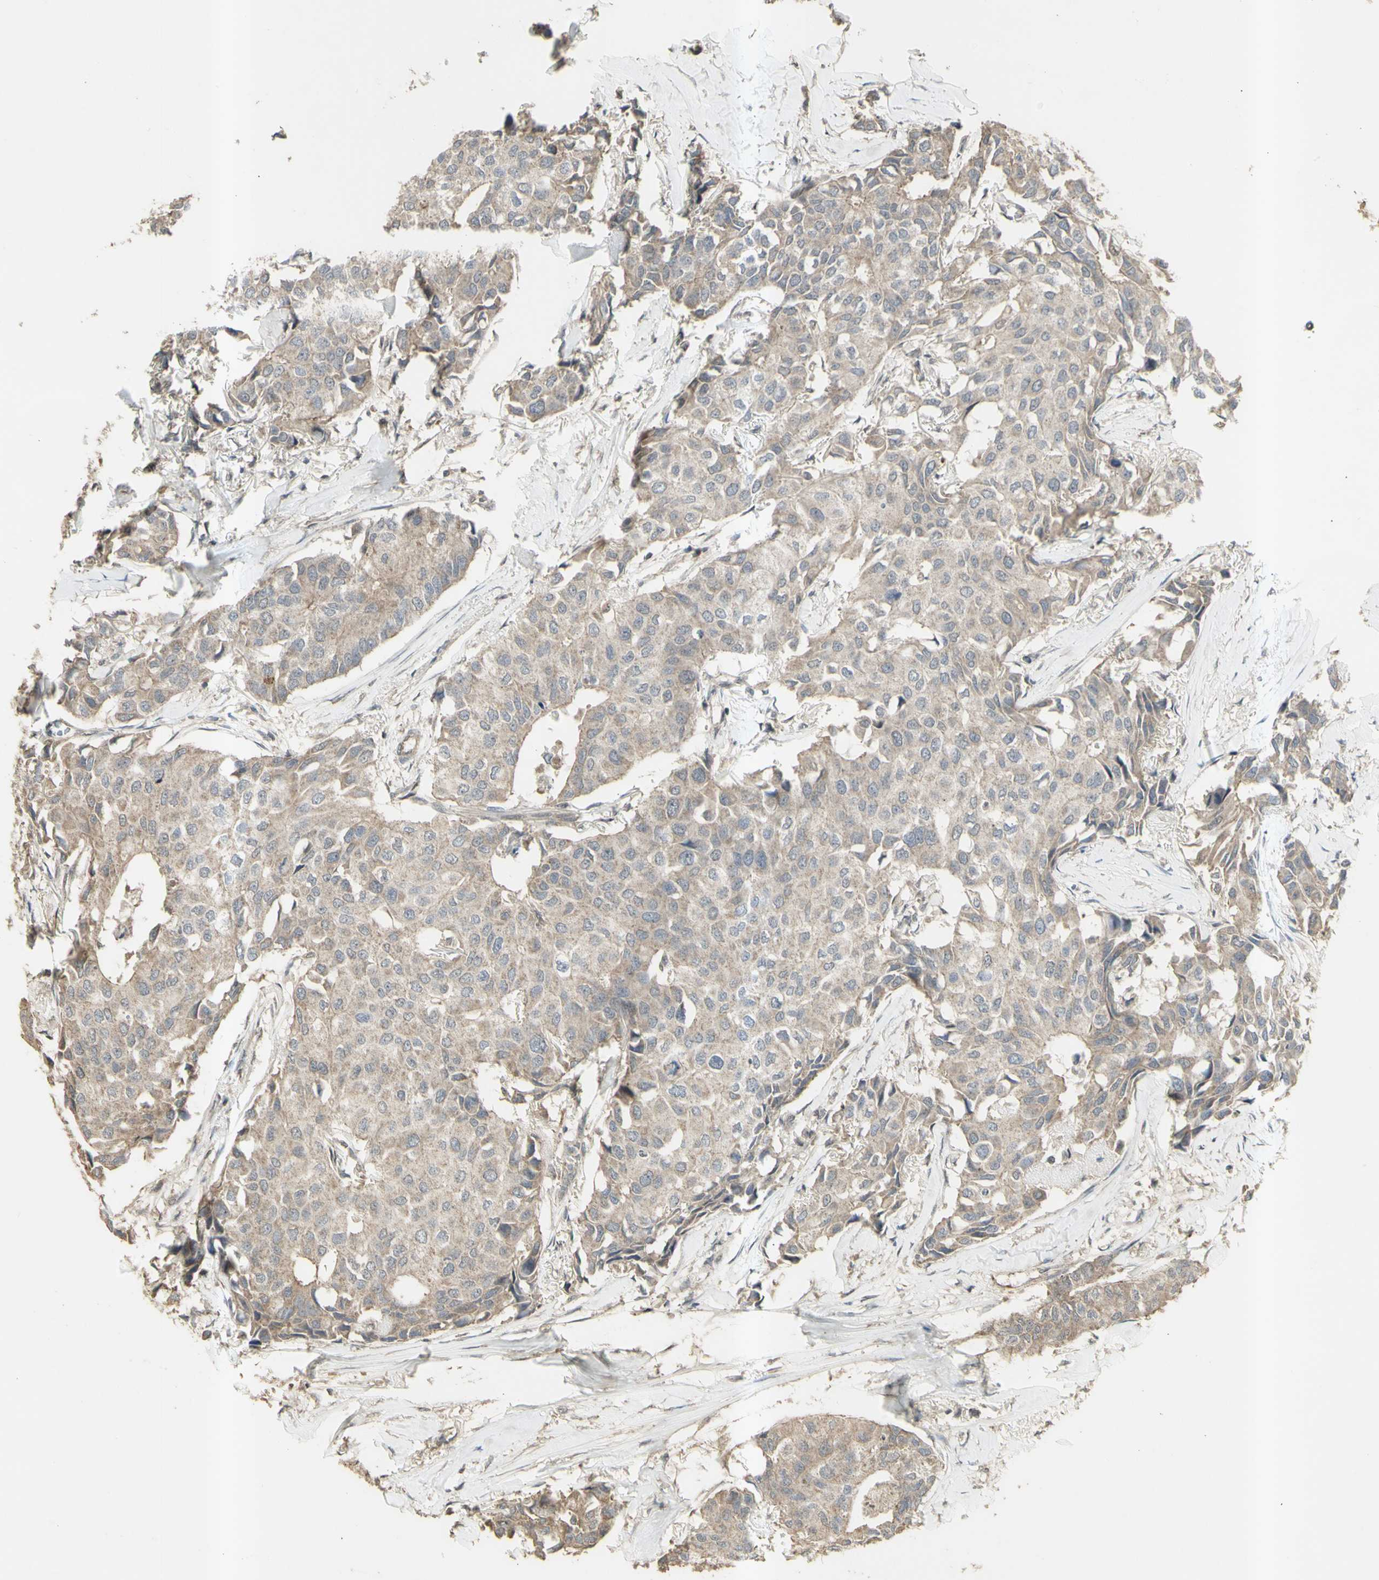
{"staining": {"intensity": "weak", "quantity": ">75%", "location": "cytoplasmic/membranous"}, "tissue": "breast cancer", "cell_type": "Tumor cells", "image_type": "cancer", "snomed": [{"axis": "morphology", "description": "Duct carcinoma"}, {"axis": "topography", "description": "Breast"}], "caption": "Immunohistochemistry of human breast infiltrating ductal carcinoma exhibits low levels of weak cytoplasmic/membranous expression in approximately >75% of tumor cells.", "gene": "ALOX12", "patient": {"sex": "female", "age": 80}}